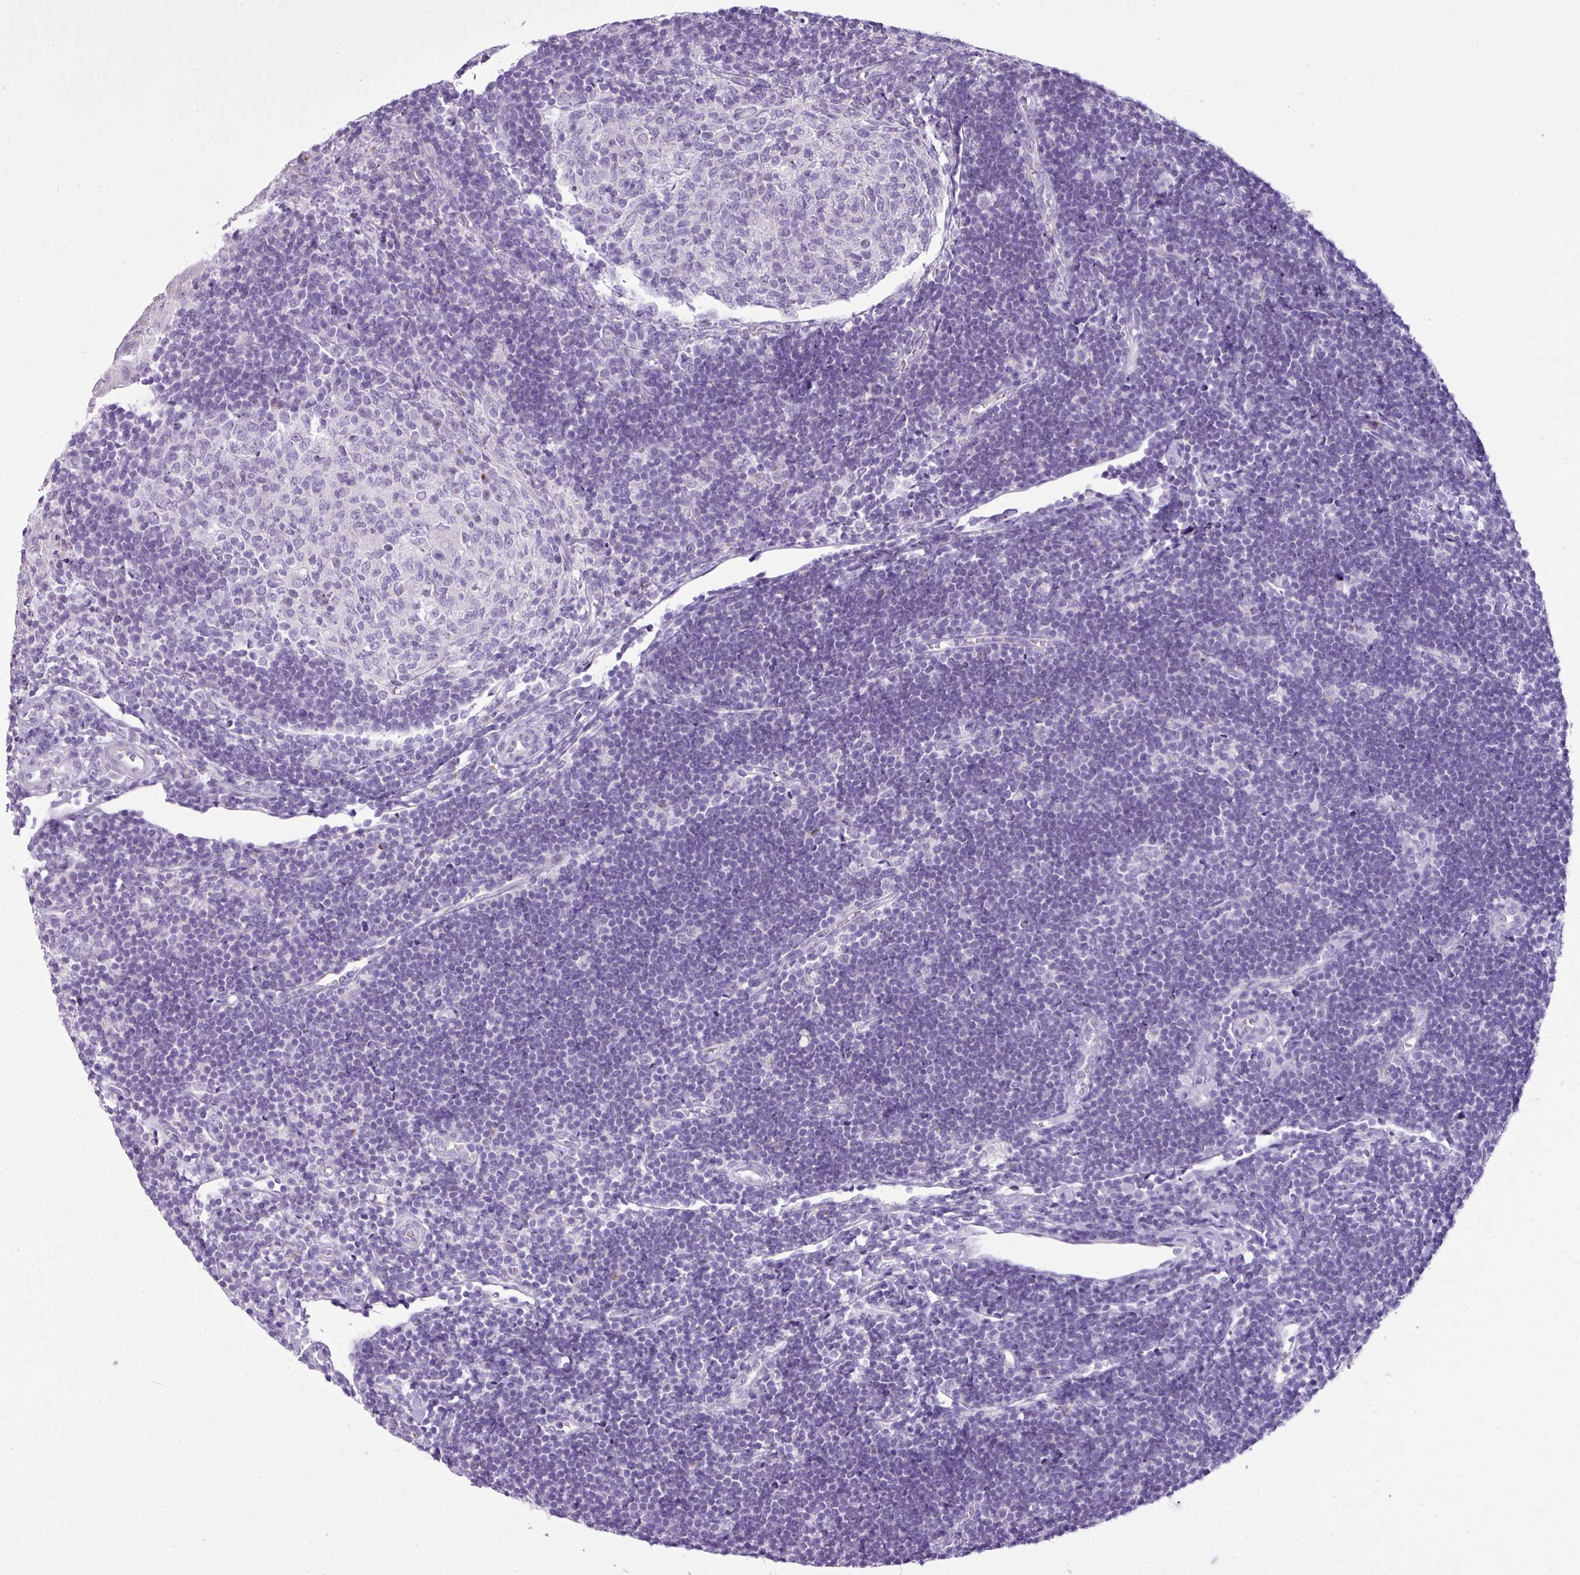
{"staining": {"intensity": "negative", "quantity": "none", "location": "none"}, "tissue": "thyroid cancer", "cell_type": "Tumor cells", "image_type": "cancer", "snomed": [{"axis": "morphology", "description": "Papillary adenocarcinoma, NOS"}, {"axis": "topography", "description": "Thyroid gland"}], "caption": "There is no significant expression in tumor cells of thyroid cancer.", "gene": "FAM43A", "patient": {"sex": "male", "age": 33}}